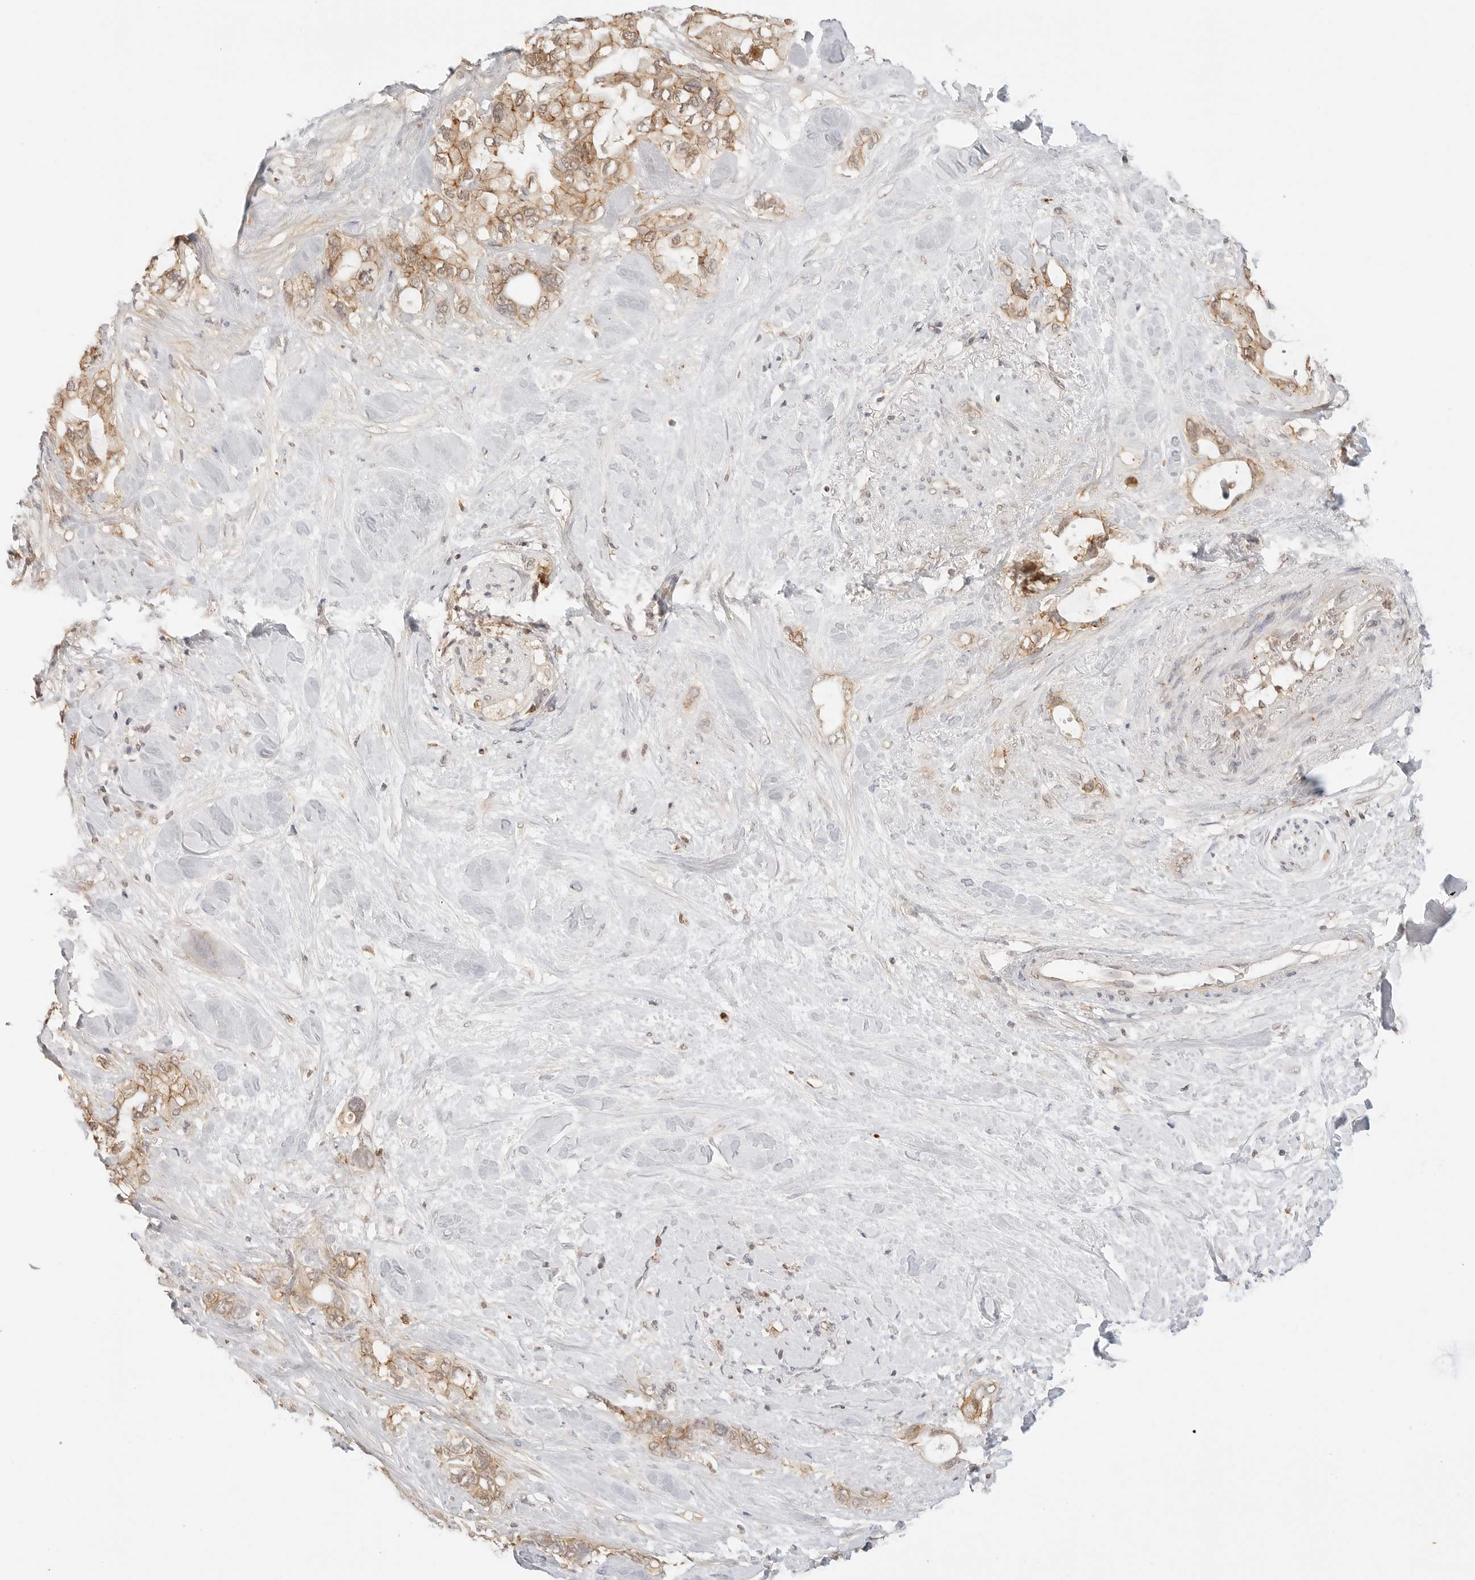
{"staining": {"intensity": "moderate", "quantity": ">75%", "location": "cytoplasmic/membranous"}, "tissue": "pancreatic cancer", "cell_type": "Tumor cells", "image_type": "cancer", "snomed": [{"axis": "morphology", "description": "Adenocarcinoma, NOS"}, {"axis": "topography", "description": "Pancreas"}], "caption": "Pancreatic cancer (adenocarcinoma) stained with IHC reveals moderate cytoplasmic/membranous staining in approximately >75% of tumor cells. The staining was performed using DAB (3,3'-diaminobenzidine) to visualize the protein expression in brown, while the nuclei were stained in blue with hematoxylin (Magnification: 20x).", "gene": "EPHA1", "patient": {"sex": "female", "age": 56}}